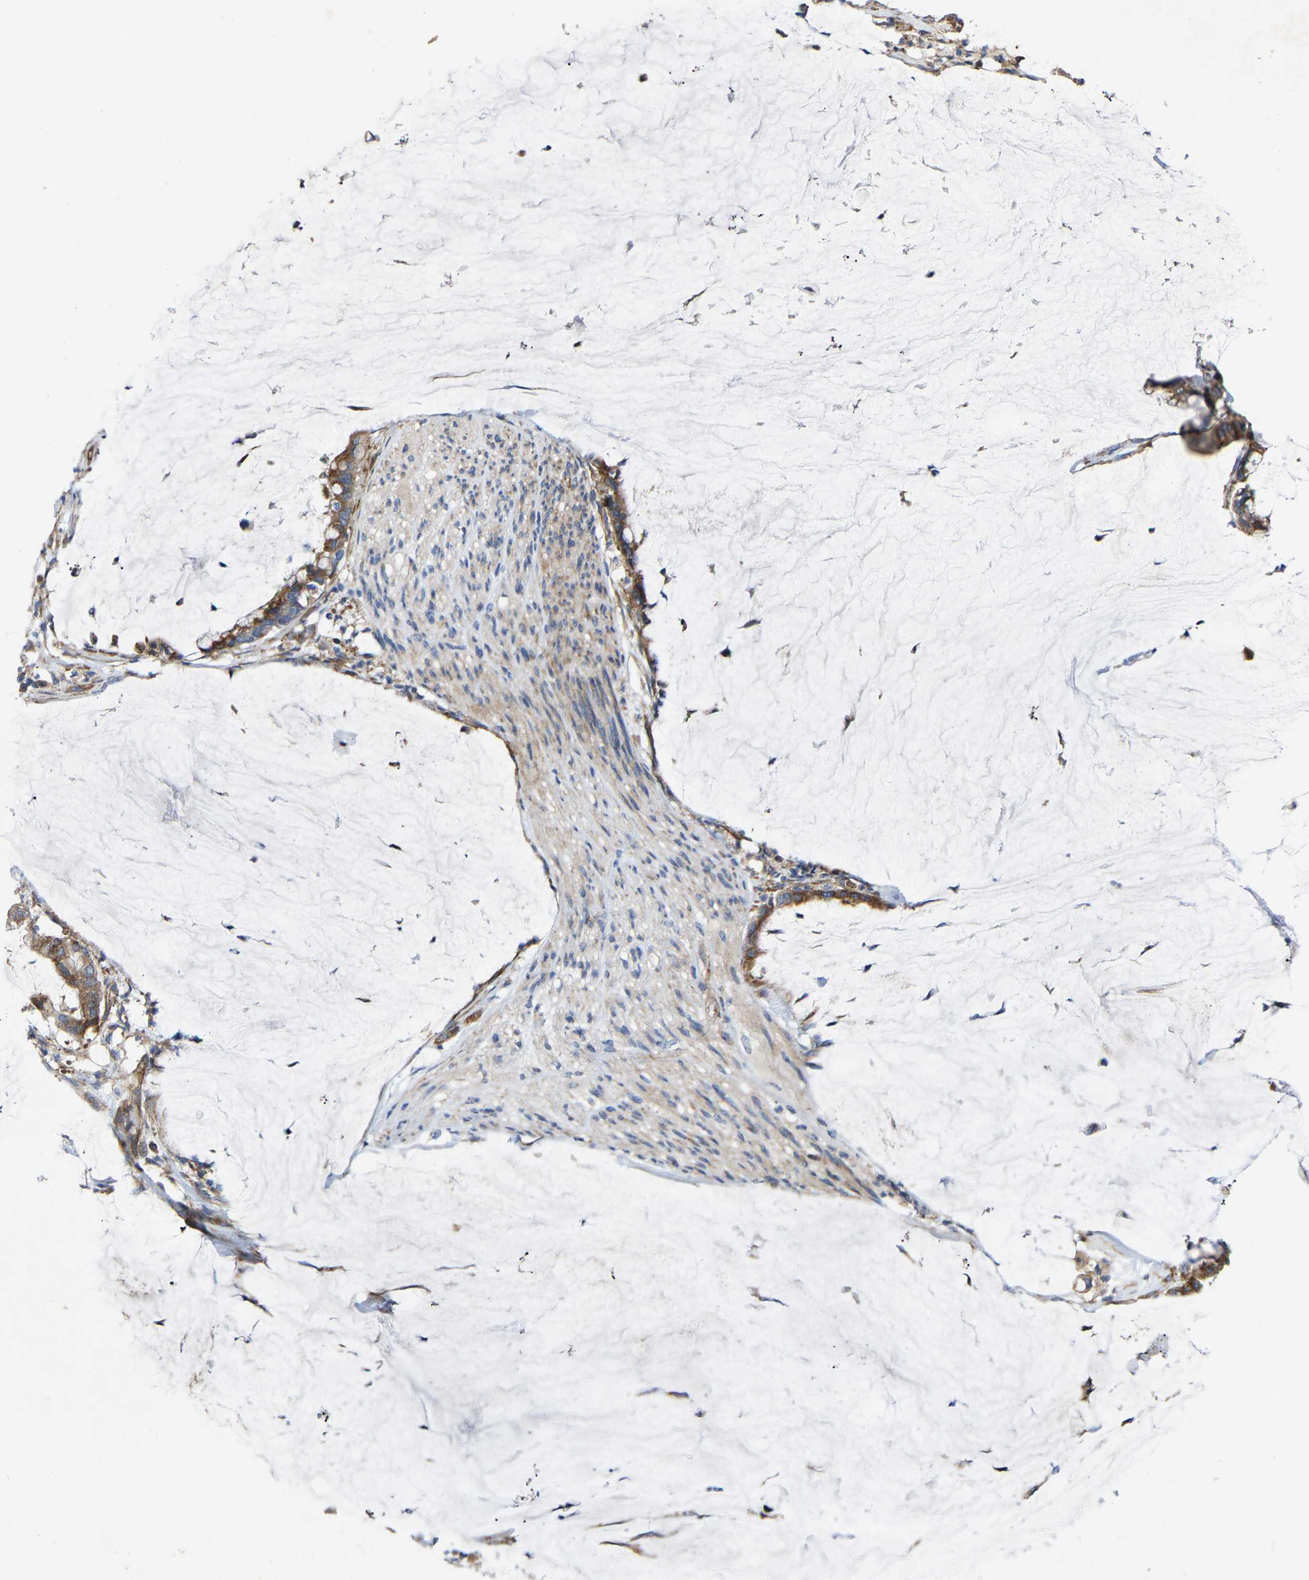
{"staining": {"intensity": "moderate", "quantity": ">75%", "location": "cytoplasmic/membranous"}, "tissue": "pancreatic cancer", "cell_type": "Tumor cells", "image_type": "cancer", "snomed": [{"axis": "morphology", "description": "Adenocarcinoma, NOS"}, {"axis": "topography", "description": "Pancreas"}], "caption": "Pancreatic adenocarcinoma stained for a protein demonstrates moderate cytoplasmic/membranous positivity in tumor cells.", "gene": "TOR1B", "patient": {"sex": "male", "age": 41}}